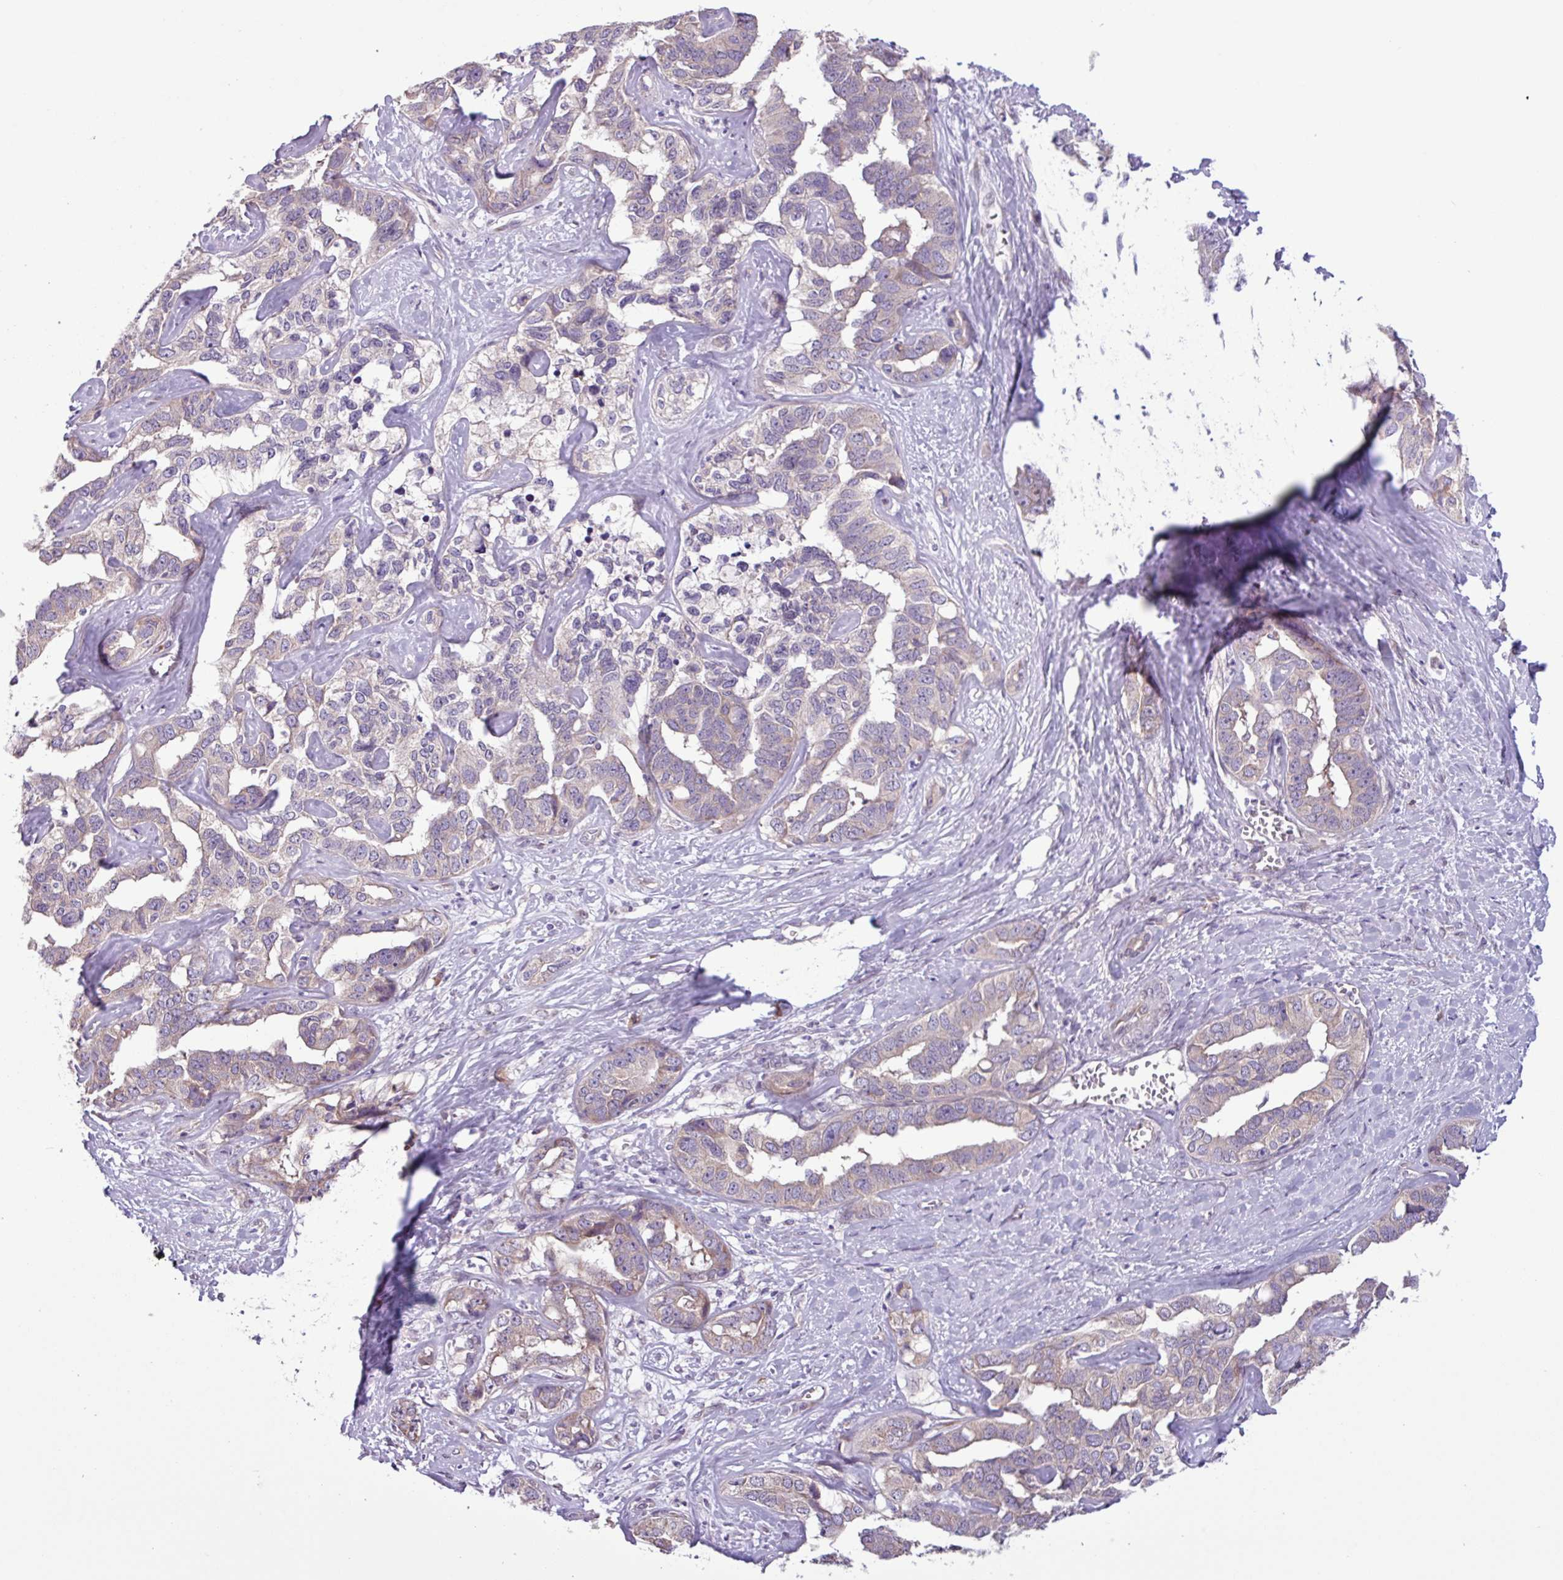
{"staining": {"intensity": "negative", "quantity": "none", "location": "none"}, "tissue": "liver cancer", "cell_type": "Tumor cells", "image_type": "cancer", "snomed": [{"axis": "morphology", "description": "Cholangiocarcinoma"}, {"axis": "topography", "description": "Liver"}], "caption": "IHC of human liver cancer displays no staining in tumor cells. (Stains: DAB (3,3'-diaminobenzidine) immunohistochemistry with hematoxylin counter stain, Microscopy: brightfield microscopy at high magnification).", "gene": "C20orf27", "patient": {"sex": "male", "age": 59}}